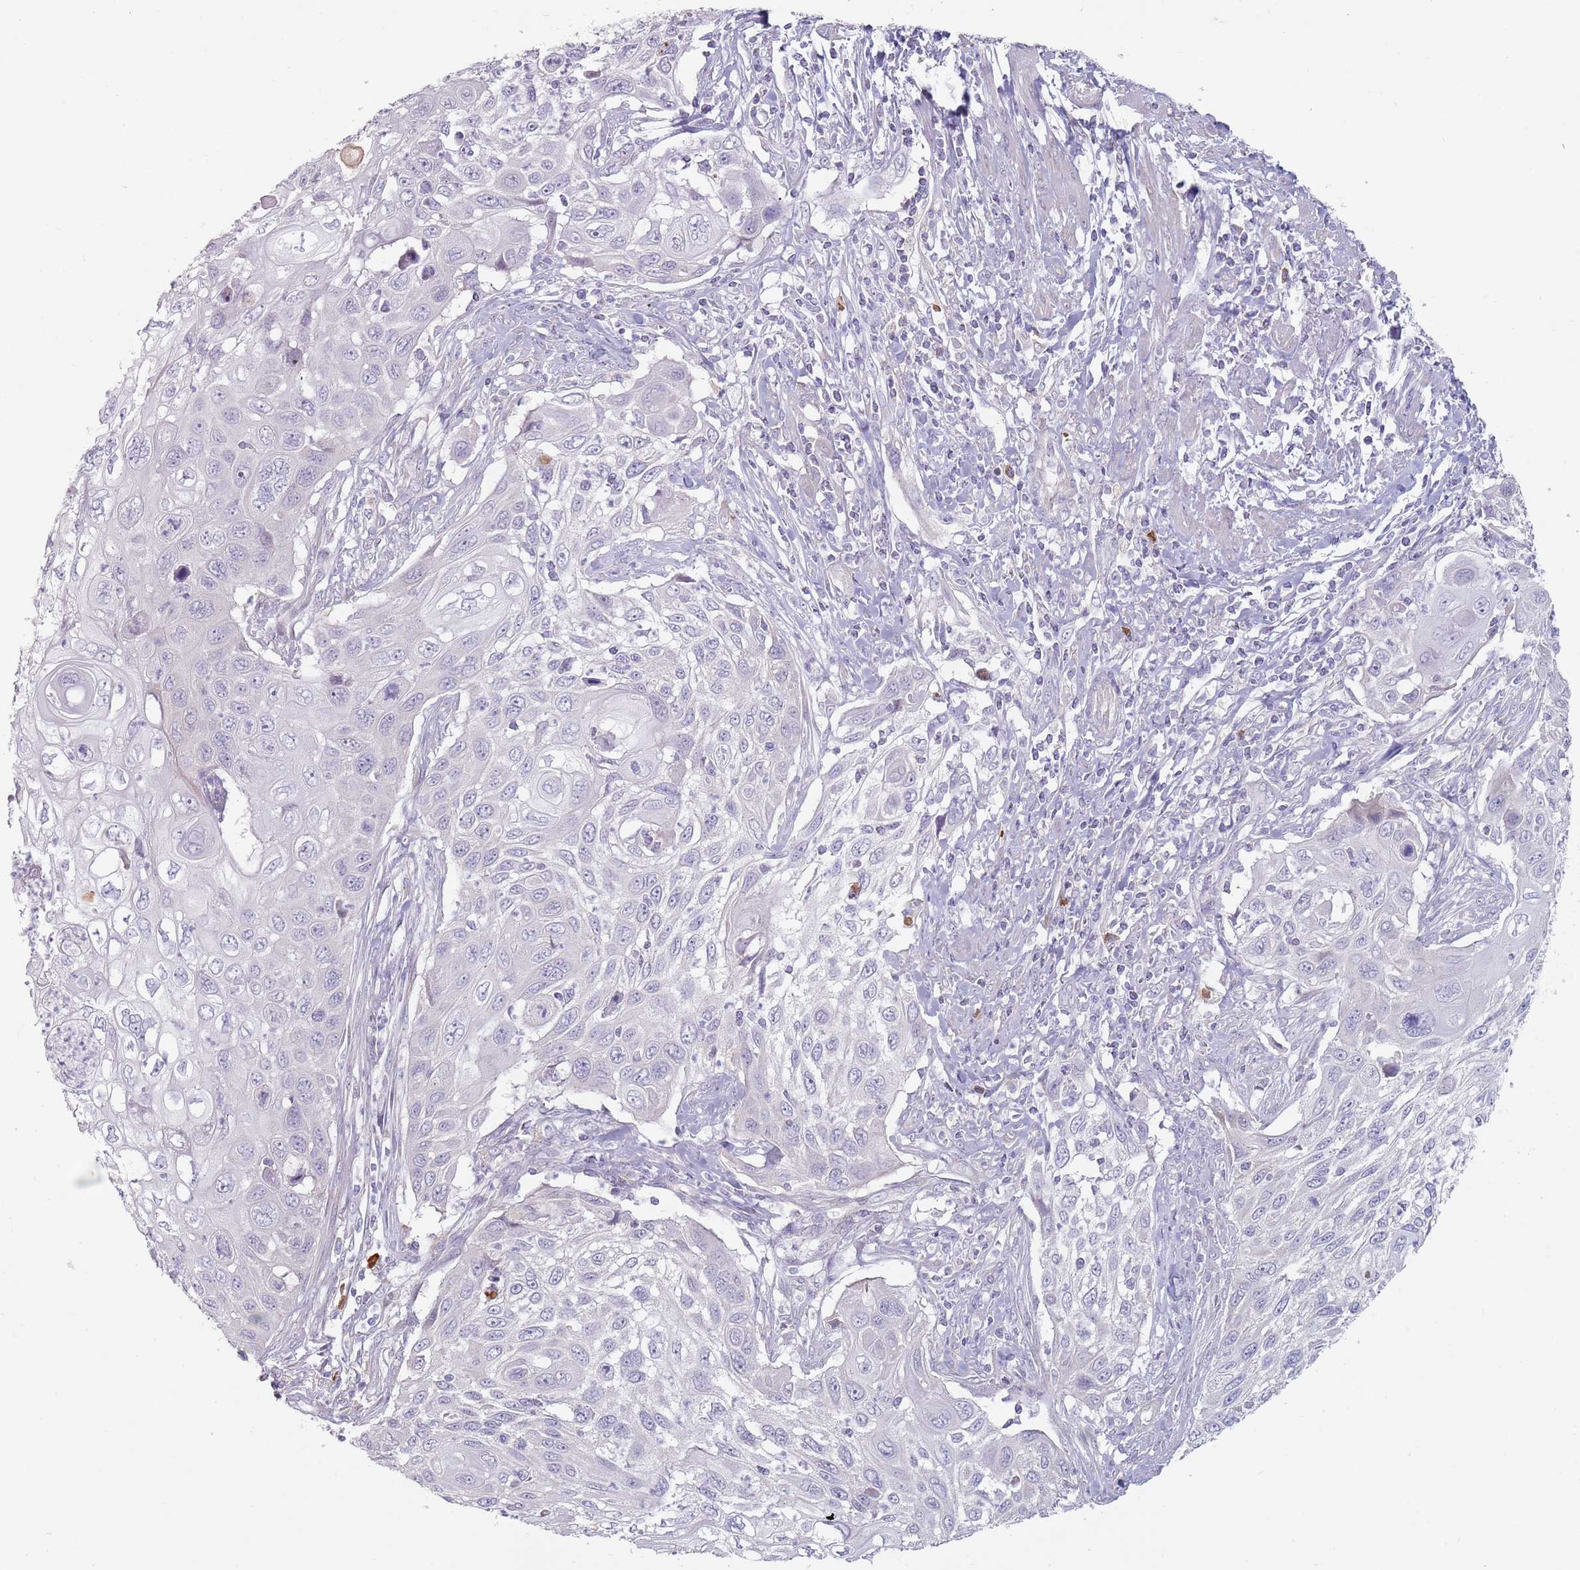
{"staining": {"intensity": "negative", "quantity": "none", "location": "none"}, "tissue": "cervical cancer", "cell_type": "Tumor cells", "image_type": "cancer", "snomed": [{"axis": "morphology", "description": "Squamous cell carcinoma, NOS"}, {"axis": "topography", "description": "Cervix"}], "caption": "IHC photomicrograph of neoplastic tissue: cervical squamous cell carcinoma stained with DAB (3,3'-diaminobenzidine) demonstrates no significant protein expression in tumor cells.", "gene": "DXO", "patient": {"sex": "female", "age": 70}}